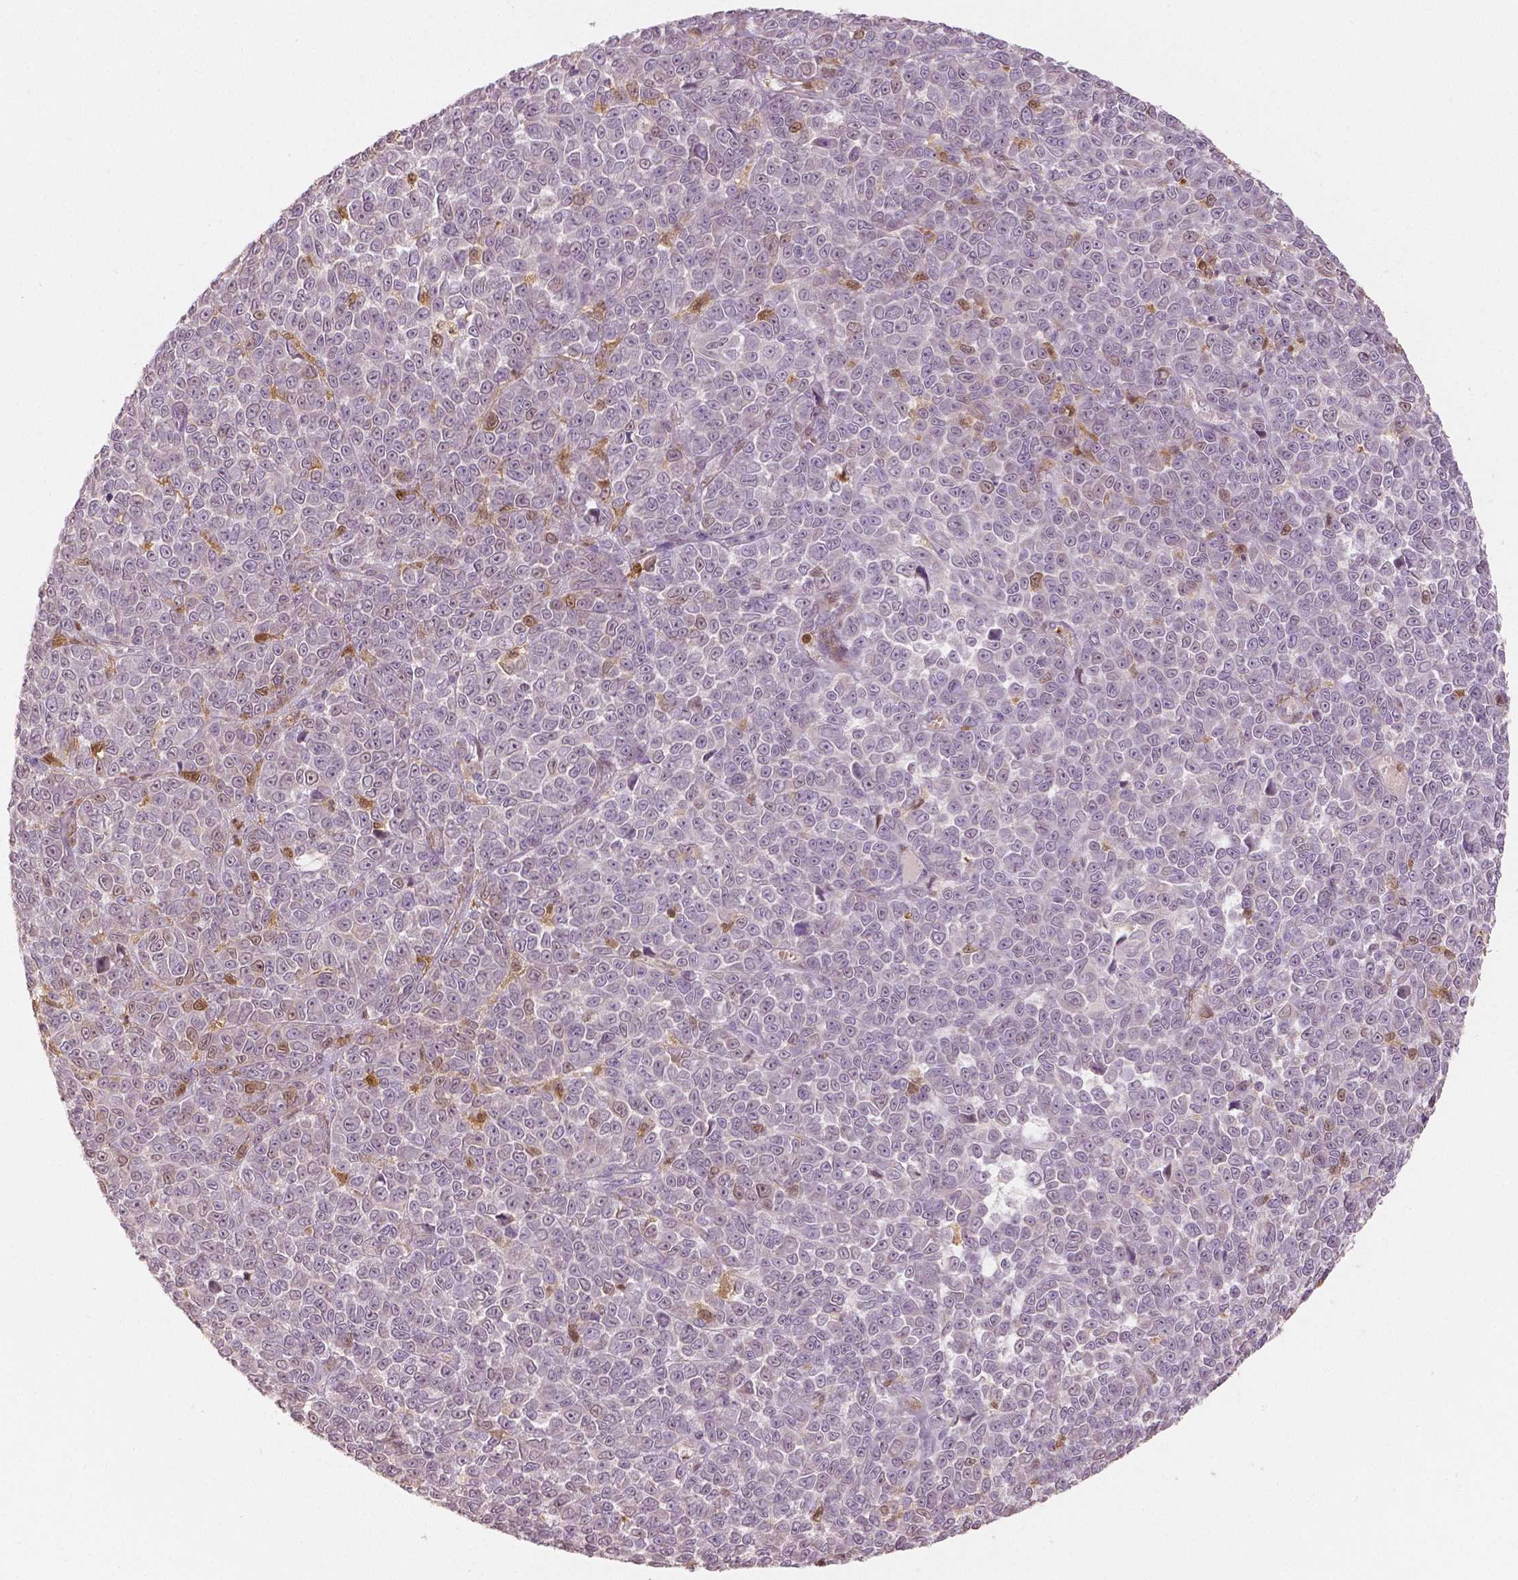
{"staining": {"intensity": "negative", "quantity": "none", "location": "none"}, "tissue": "melanoma", "cell_type": "Tumor cells", "image_type": "cancer", "snomed": [{"axis": "morphology", "description": "Malignant melanoma, NOS"}, {"axis": "topography", "description": "Skin"}], "caption": "IHC of human melanoma shows no staining in tumor cells.", "gene": "S100A4", "patient": {"sex": "female", "age": 95}}